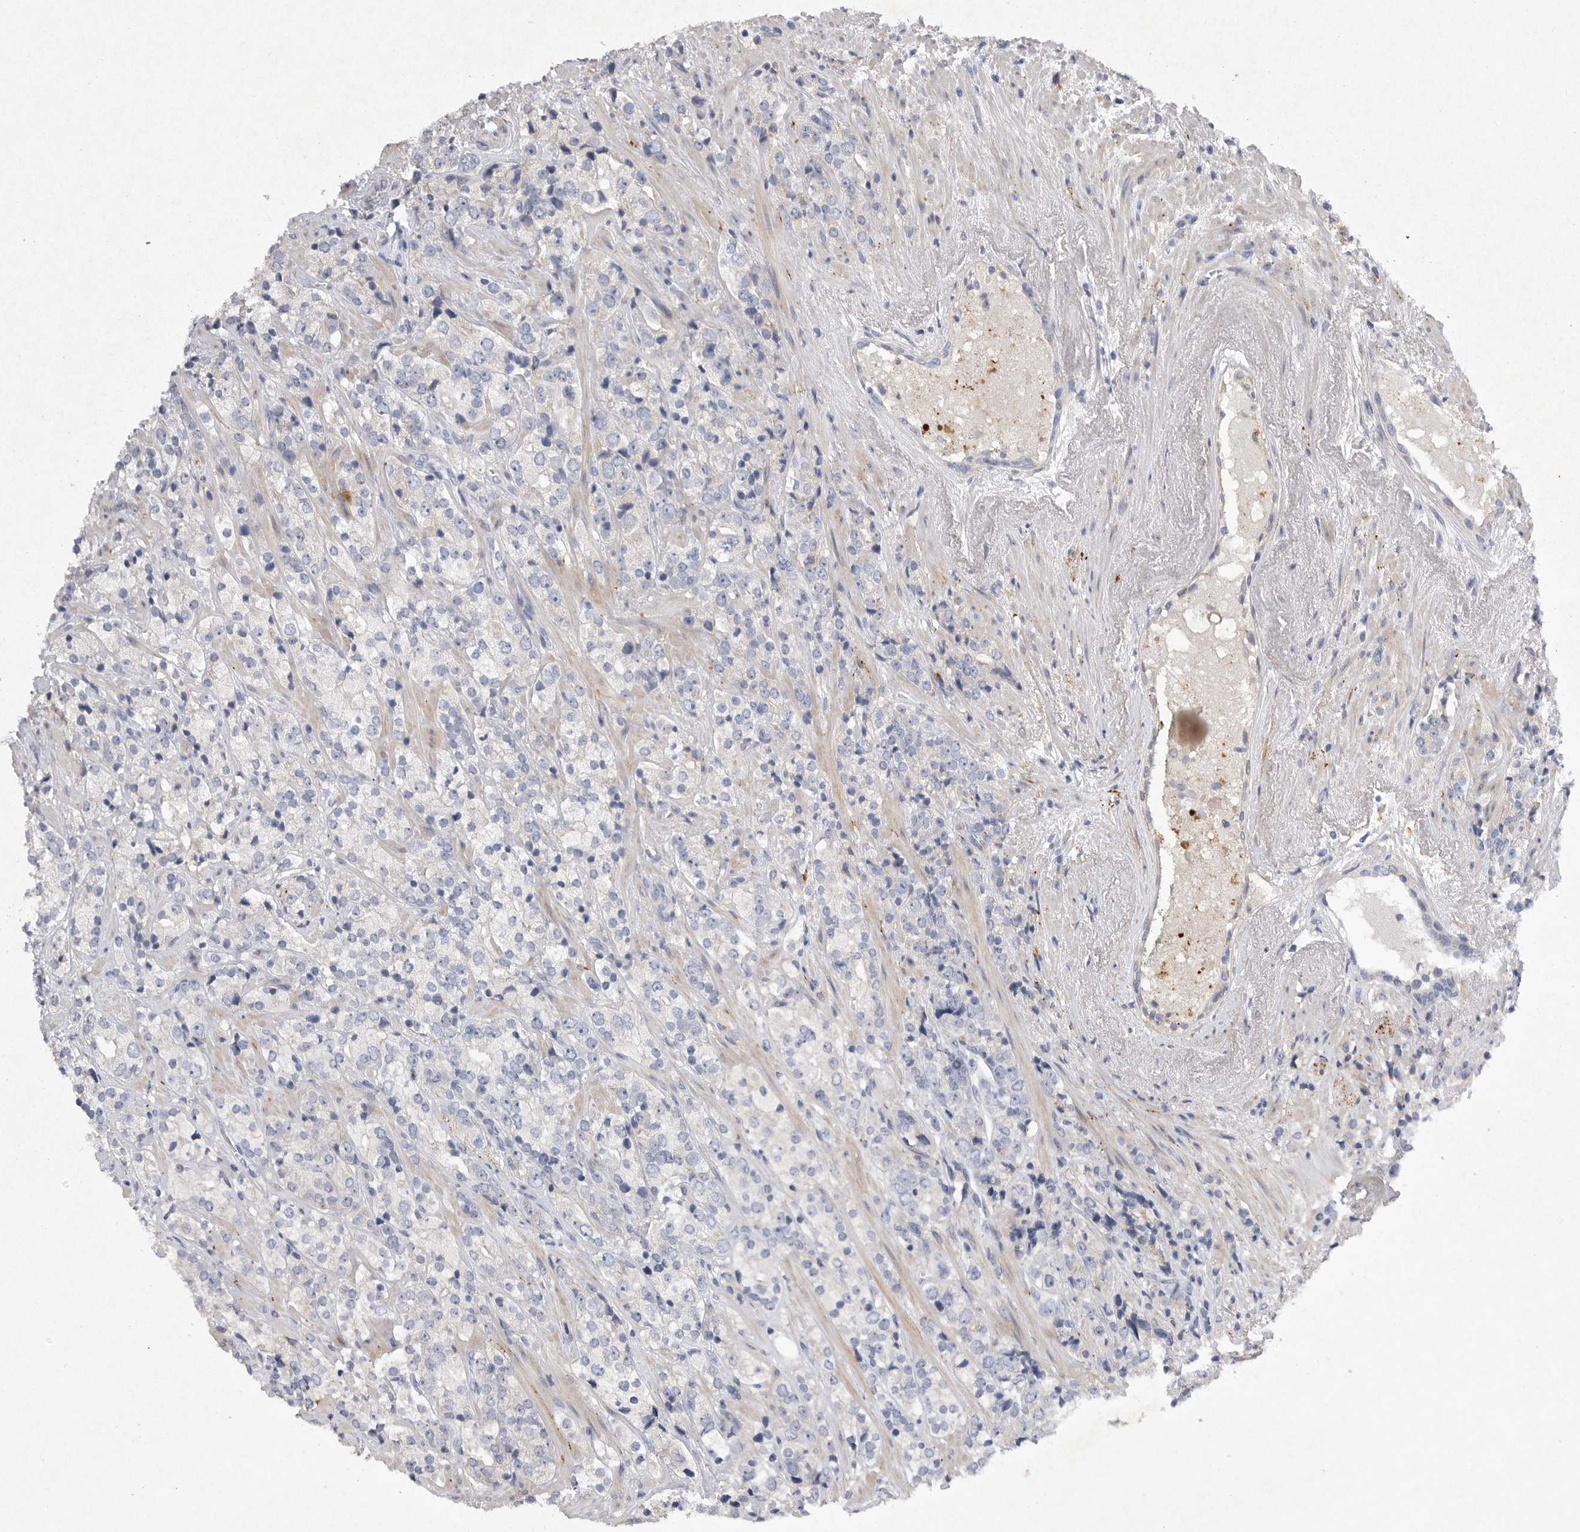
{"staining": {"intensity": "negative", "quantity": "none", "location": "none"}, "tissue": "prostate cancer", "cell_type": "Tumor cells", "image_type": "cancer", "snomed": [{"axis": "morphology", "description": "Adenocarcinoma, High grade"}, {"axis": "topography", "description": "Prostate"}], "caption": "Tumor cells show no significant staining in prostate adenocarcinoma (high-grade).", "gene": "EDEM3", "patient": {"sex": "male", "age": 71}}